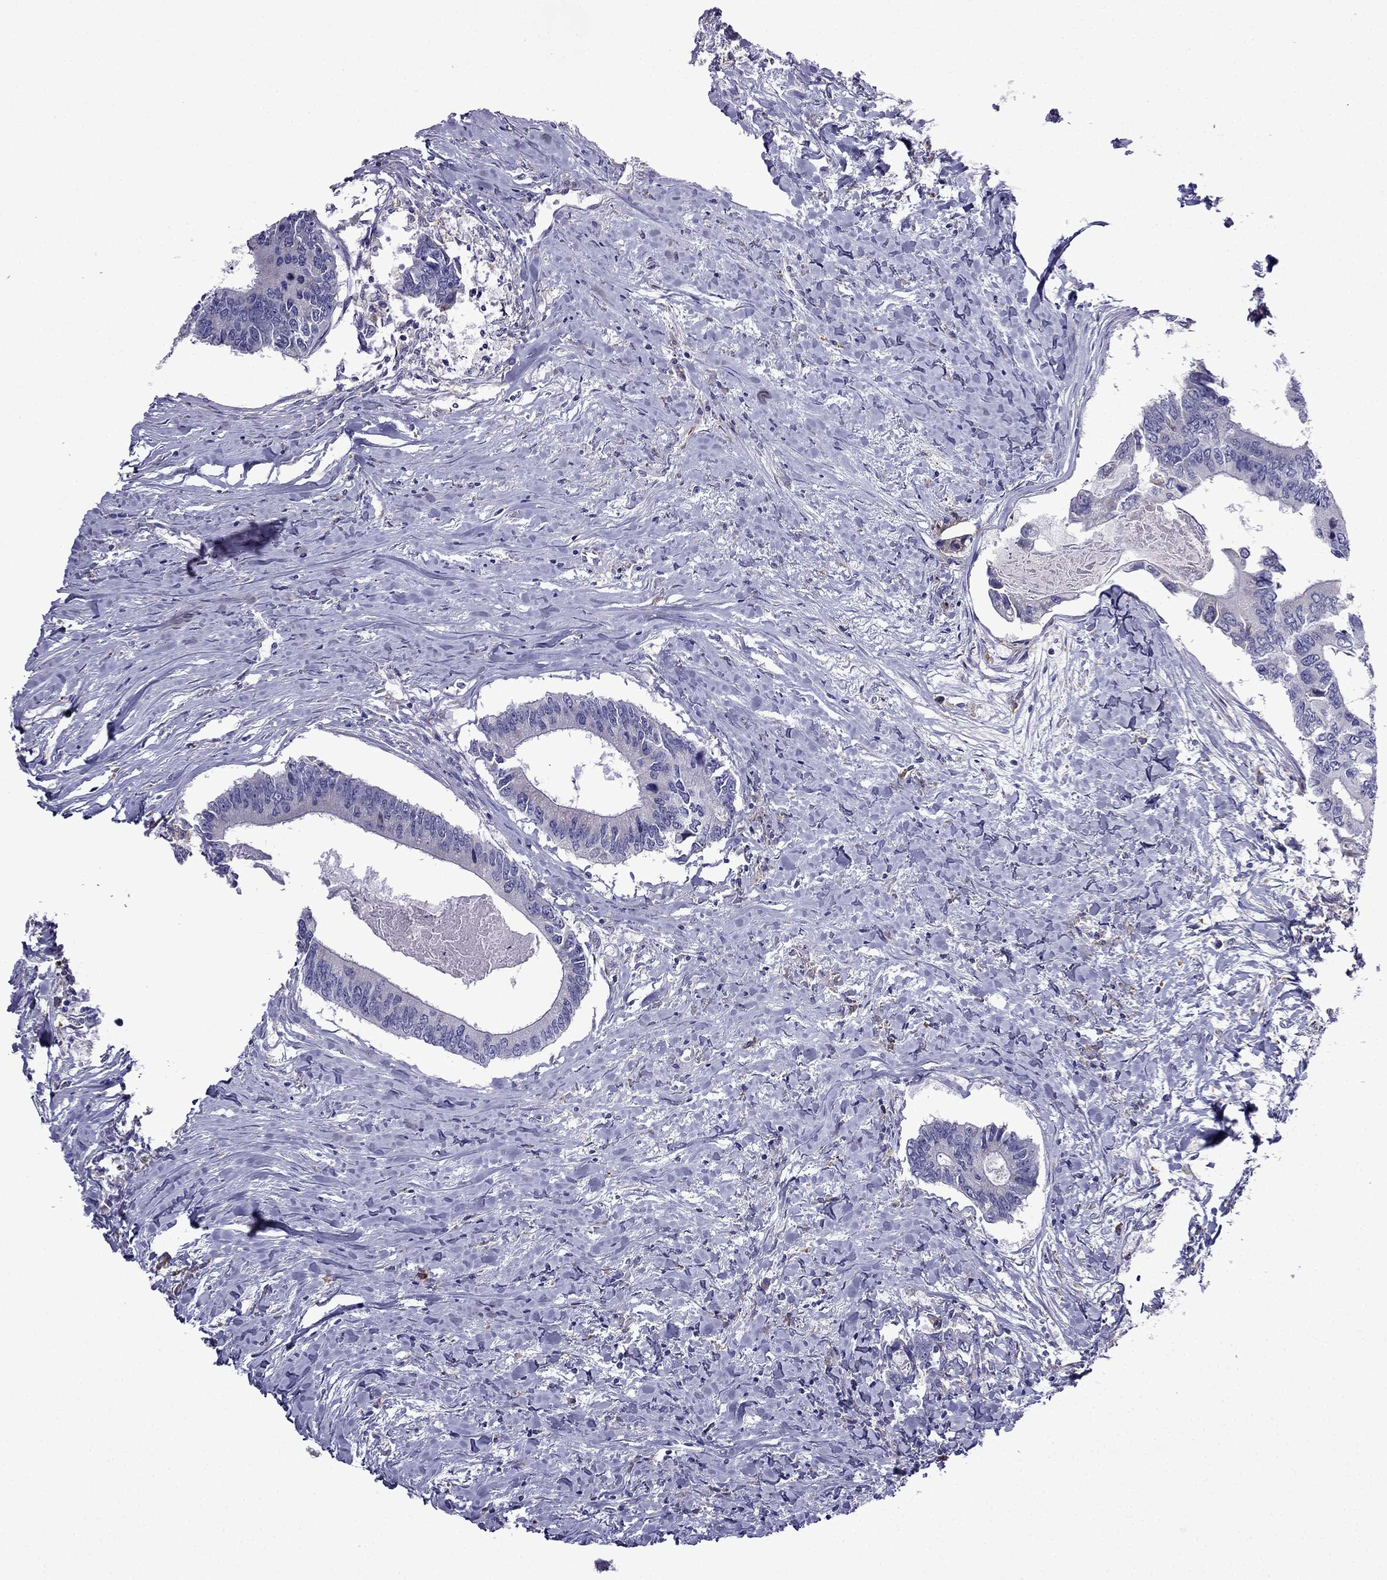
{"staining": {"intensity": "negative", "quantity": "none", "location": "none"}, "tissue": "colorectal cancer", "cell_type": "Tumor cells", "image_type": "cancer", "snomed": [{"axis": "morphology", "description": "Adenocarcinoma, NOS"}, {"axis": "topography", "description": "Colon"}], "caption": "High power microscopy image of an IHC image of colorectal adenocarcinoma, revealing no significant positivity in tumor cells. (DAB (3,3'-diaminobenzidine) immunohistochemistry, high magnification).", "gene": "TSSK4", "patient": {"sex": "male", "age": 53}}